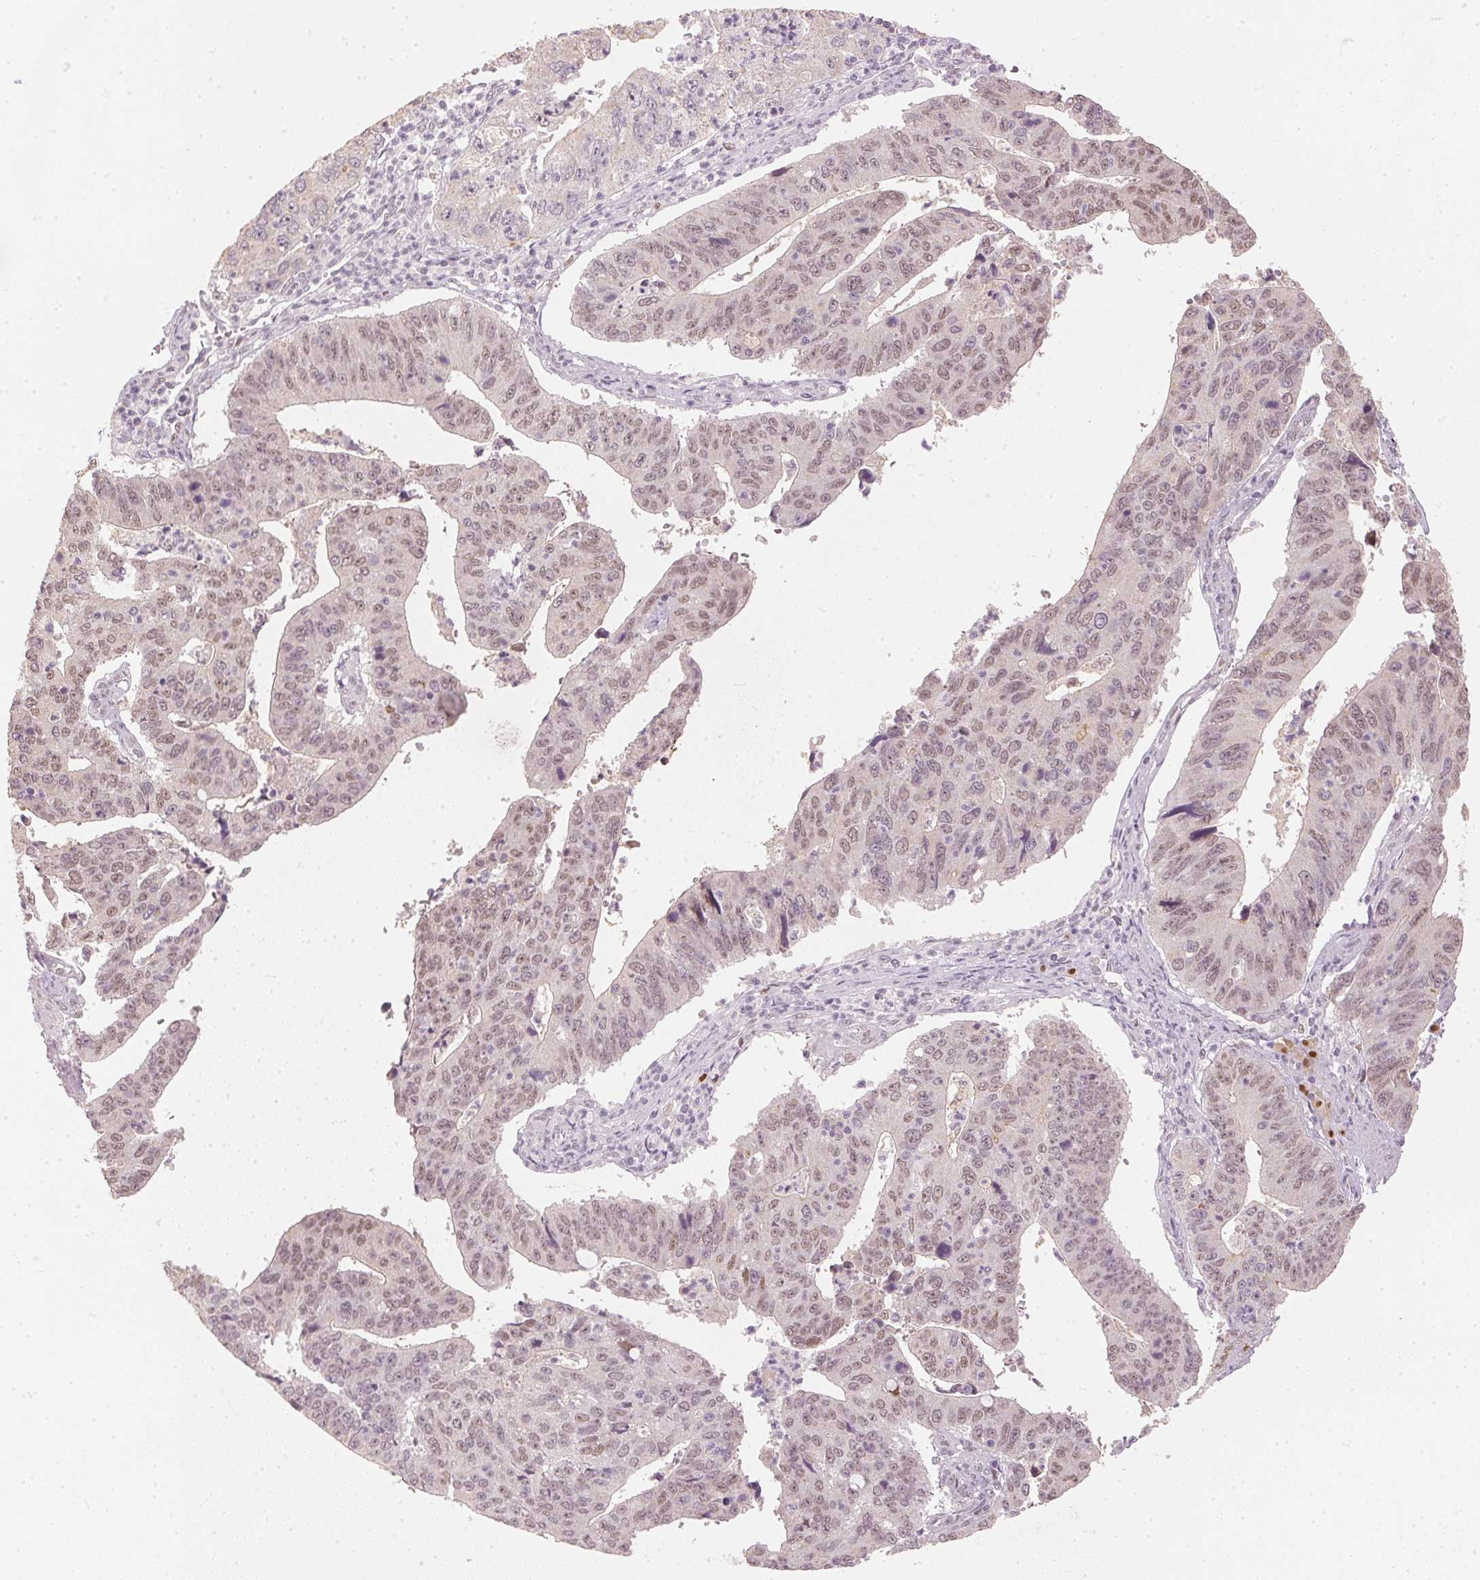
{"staining": {"intensity": "moderate", "quantity": "25%-75%", "location": "nuclear"}, "tissue": "stomach cancer", "cell_type": "Tumor cells", "image_type": "cancer", "snomed": [{"axis": "morphology", "description": "Adenocarcinoma, NOS"}, {"axis": "topography", "description": "Stomach"}], "caption": "Stomach adenocarcinoma stained with immunohistochemistry (IHC) demonstrates moderate nuclear expression in about 25%-75% of tumor cells.", "gene": "SLC39A3", "patient": {"sex": "male", "age": 59}}